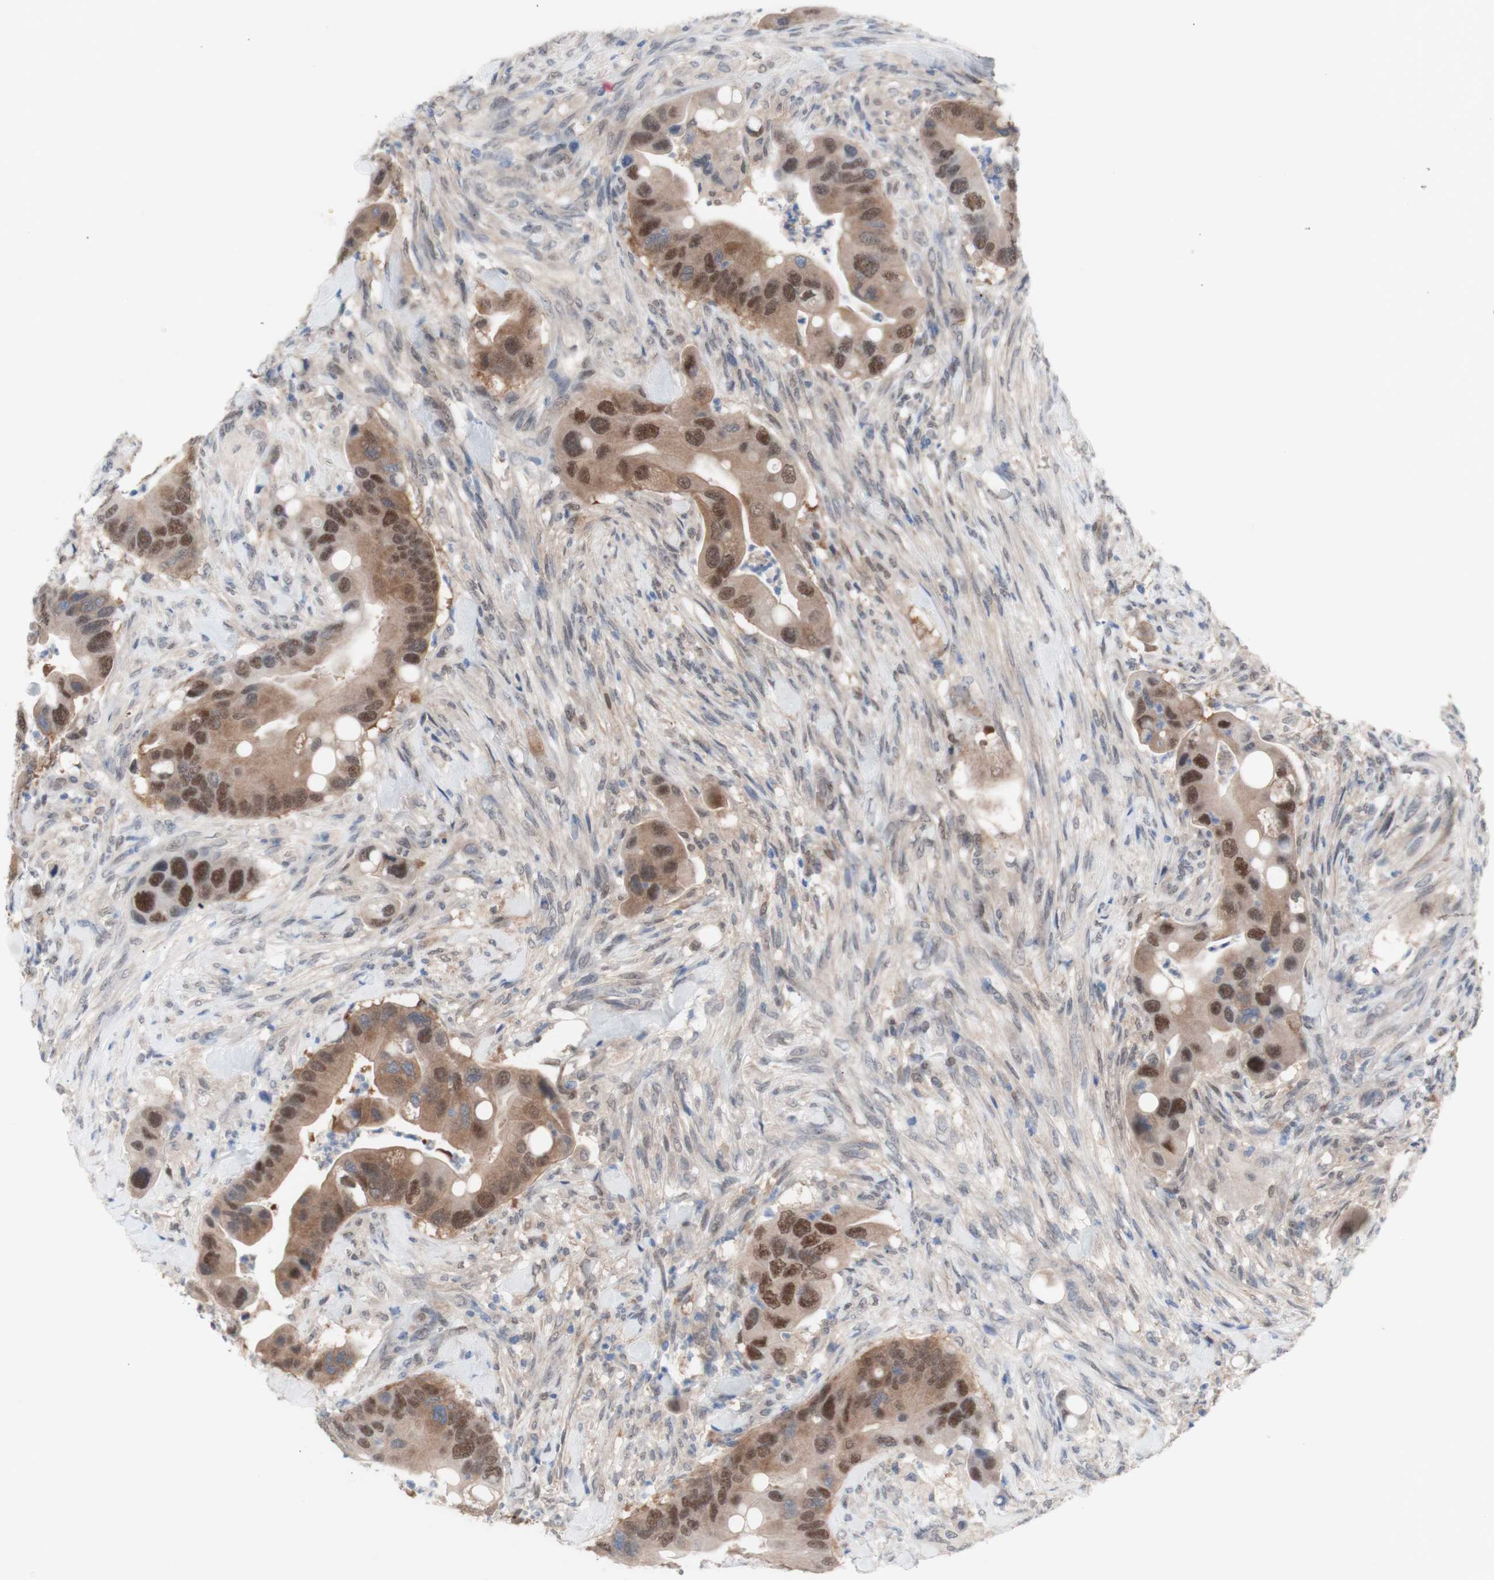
{"staining": {"intensity": "moderate", "quantity": ">75%", "location": "cytoplasmic/membranous,nuclear"}, "tissue": "colorectal cancer", "cell_type": "Tumor cells", "image_type": "cancer", "snomed": [{"axis": "morphology", "description": "Adenocarcinoma, NOS"}, {"axis": "topography", "description": "Rectum"}], "caption": "Protein staining displays moderate cytoplasmic/membranous and nuclear expression in approximately >75% of tumor cells in colorectal adenocarcinoma.", "gene": "PRMT5", "patient": {"sex": "female", "age": 57}}